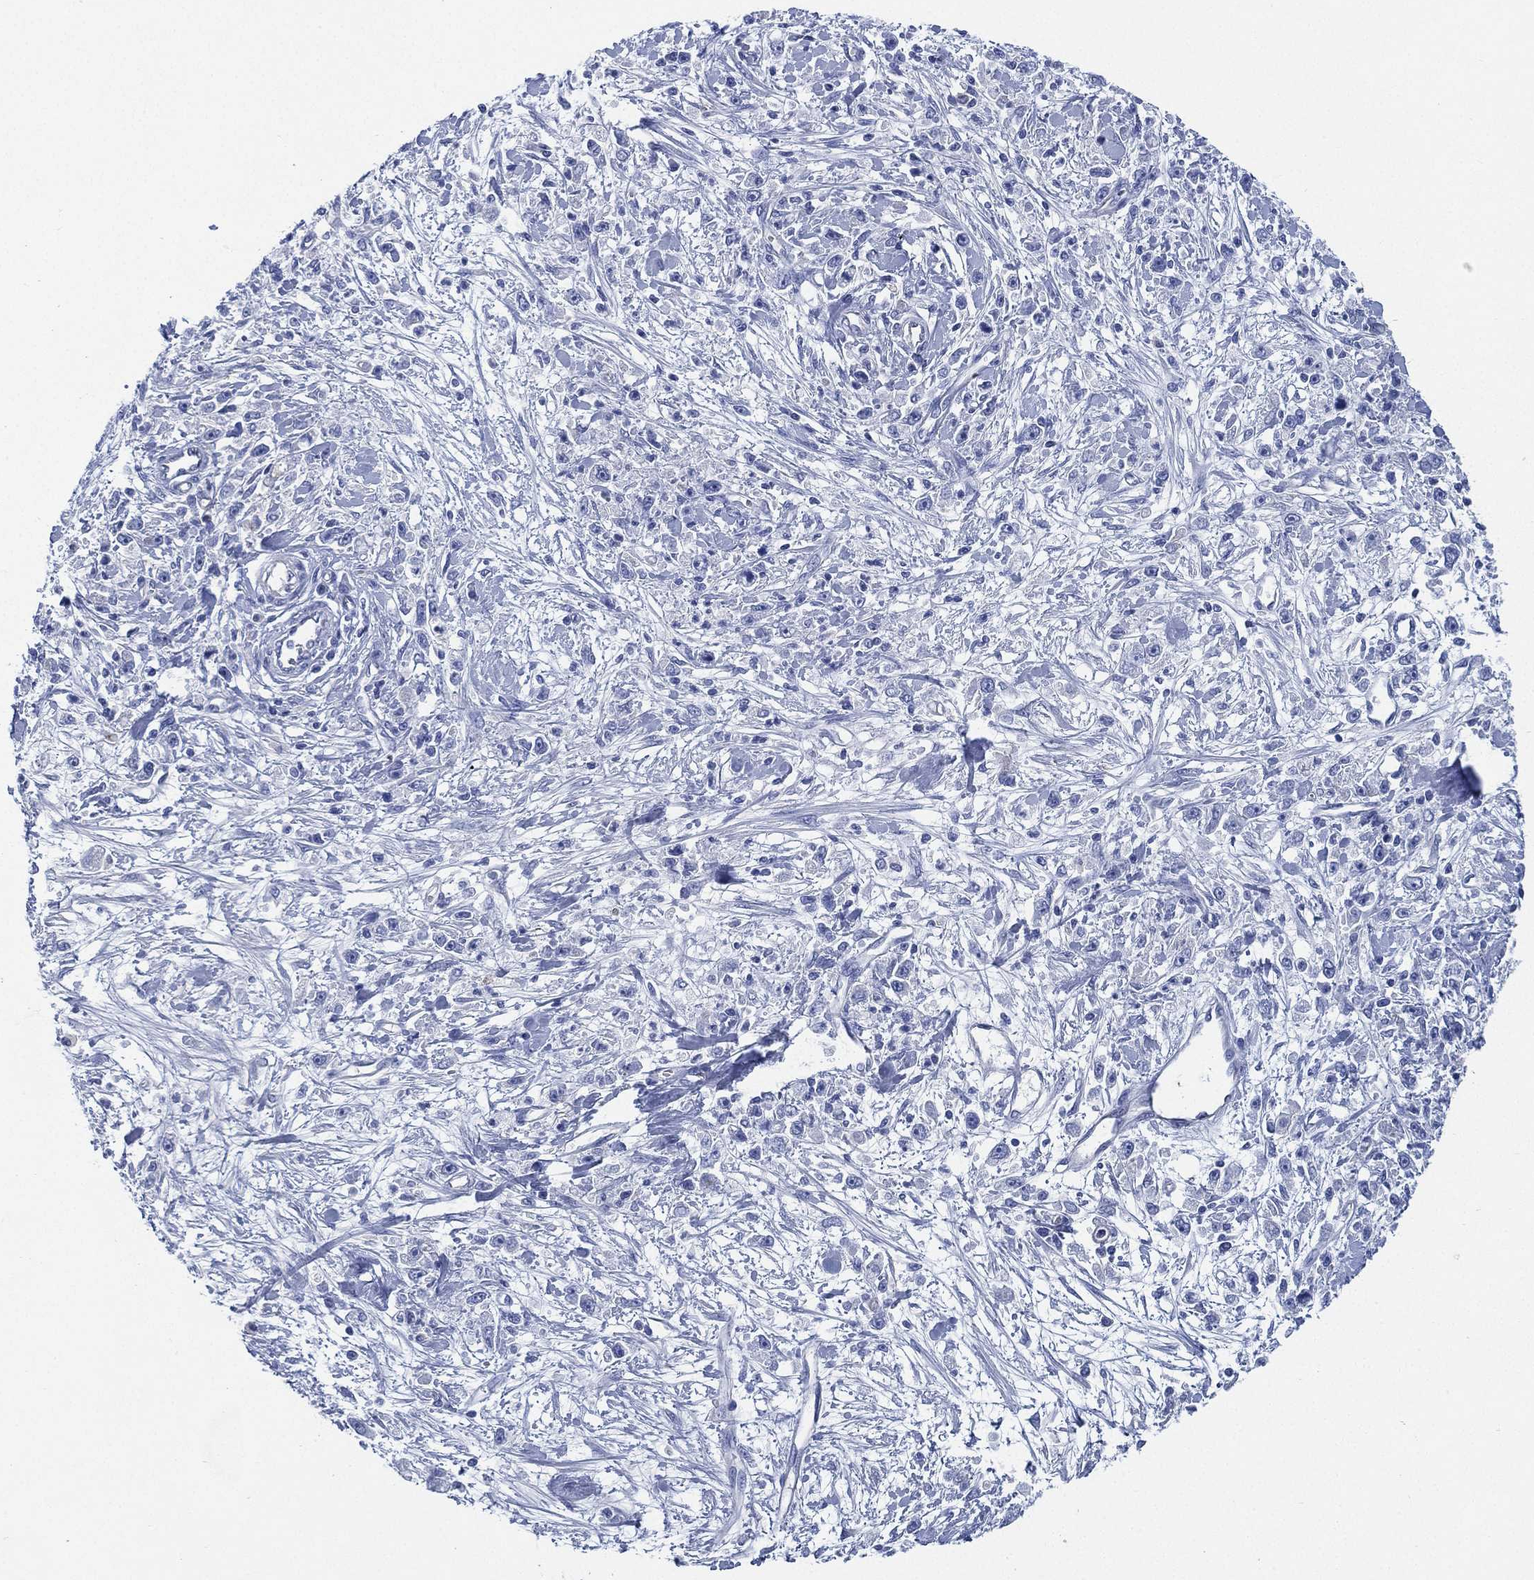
{"staining": {"intensity": "negative", "quantity": "none", "location": "none"}, "tissue": "stomach cancer", "cell_type": "Tumor cells", "image_type": "cancer", "snomed": [{"axis": "morphology", "description": "Adenocarcinoma, NOS"}, {"axis": "topography", "description": "Stomach"}], "caption": "Human adenocarcinoma (stomach) stained for a protein using immunohistochemistry shows no staining in tumor cells.", "gene": "CCDC70", "patient": {"sex": "female", "age": 59}}